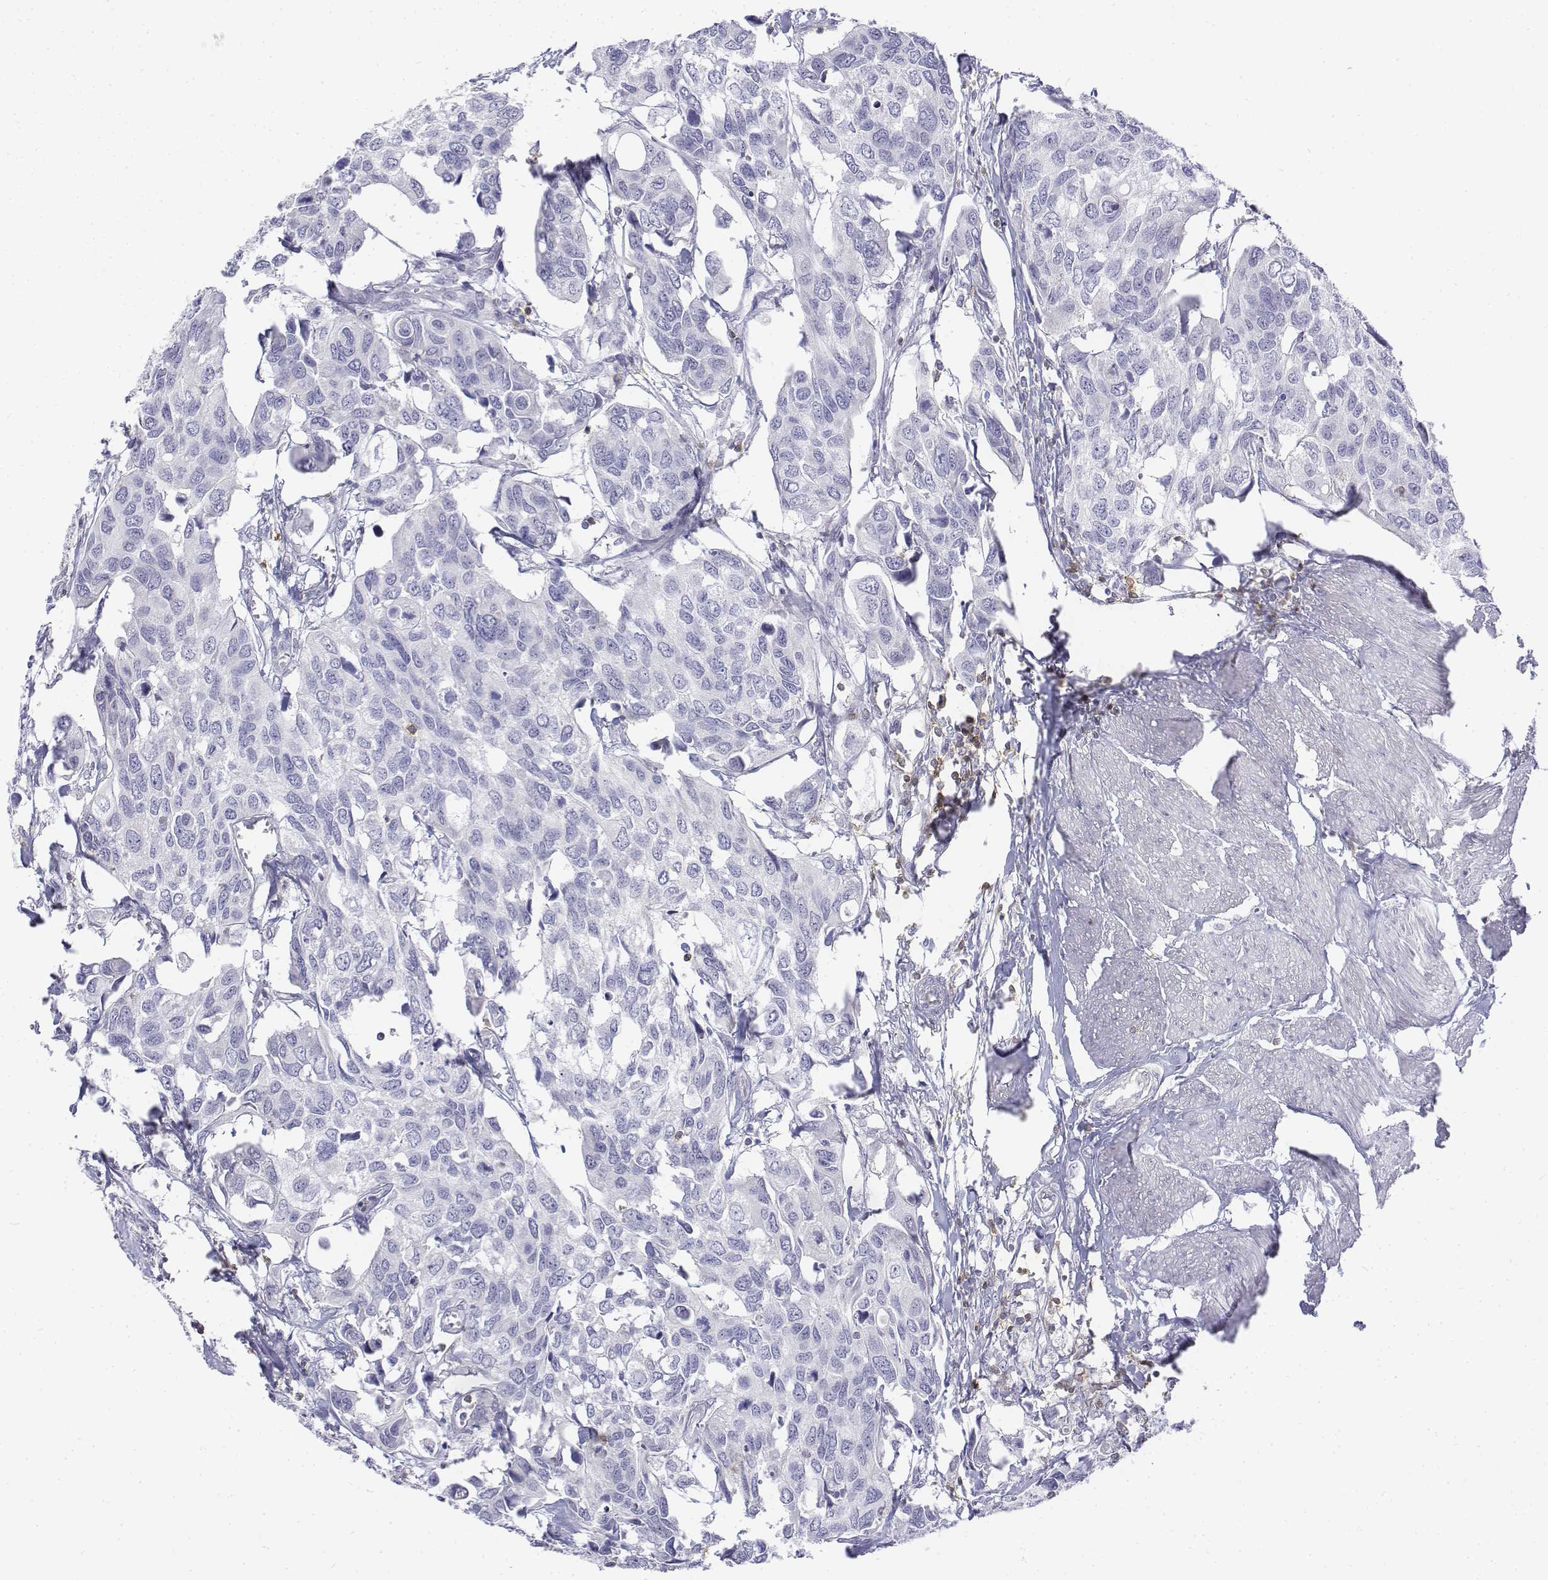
{"staining": {"intensity": "negative", "quantity": "none", "location": "none"}, "tissue": "urothelial cancer", "cell_type": "Tumor cells", "image_type": "cancer", "snomed": [{"axis": "morphology", "description": "Urothelial carcinoma, High grade"}, {"axis": "topography", "description": "Urinary bladder"}], "caption": "DAB (3,3'-diaminobenzidine) immunohistochemical staining of human urothelial carcinoma (high-grade) exhibits no significant staining in tumor cells.", "gene": "CD3E", "patient": {"sex": "male", "age": 60}}